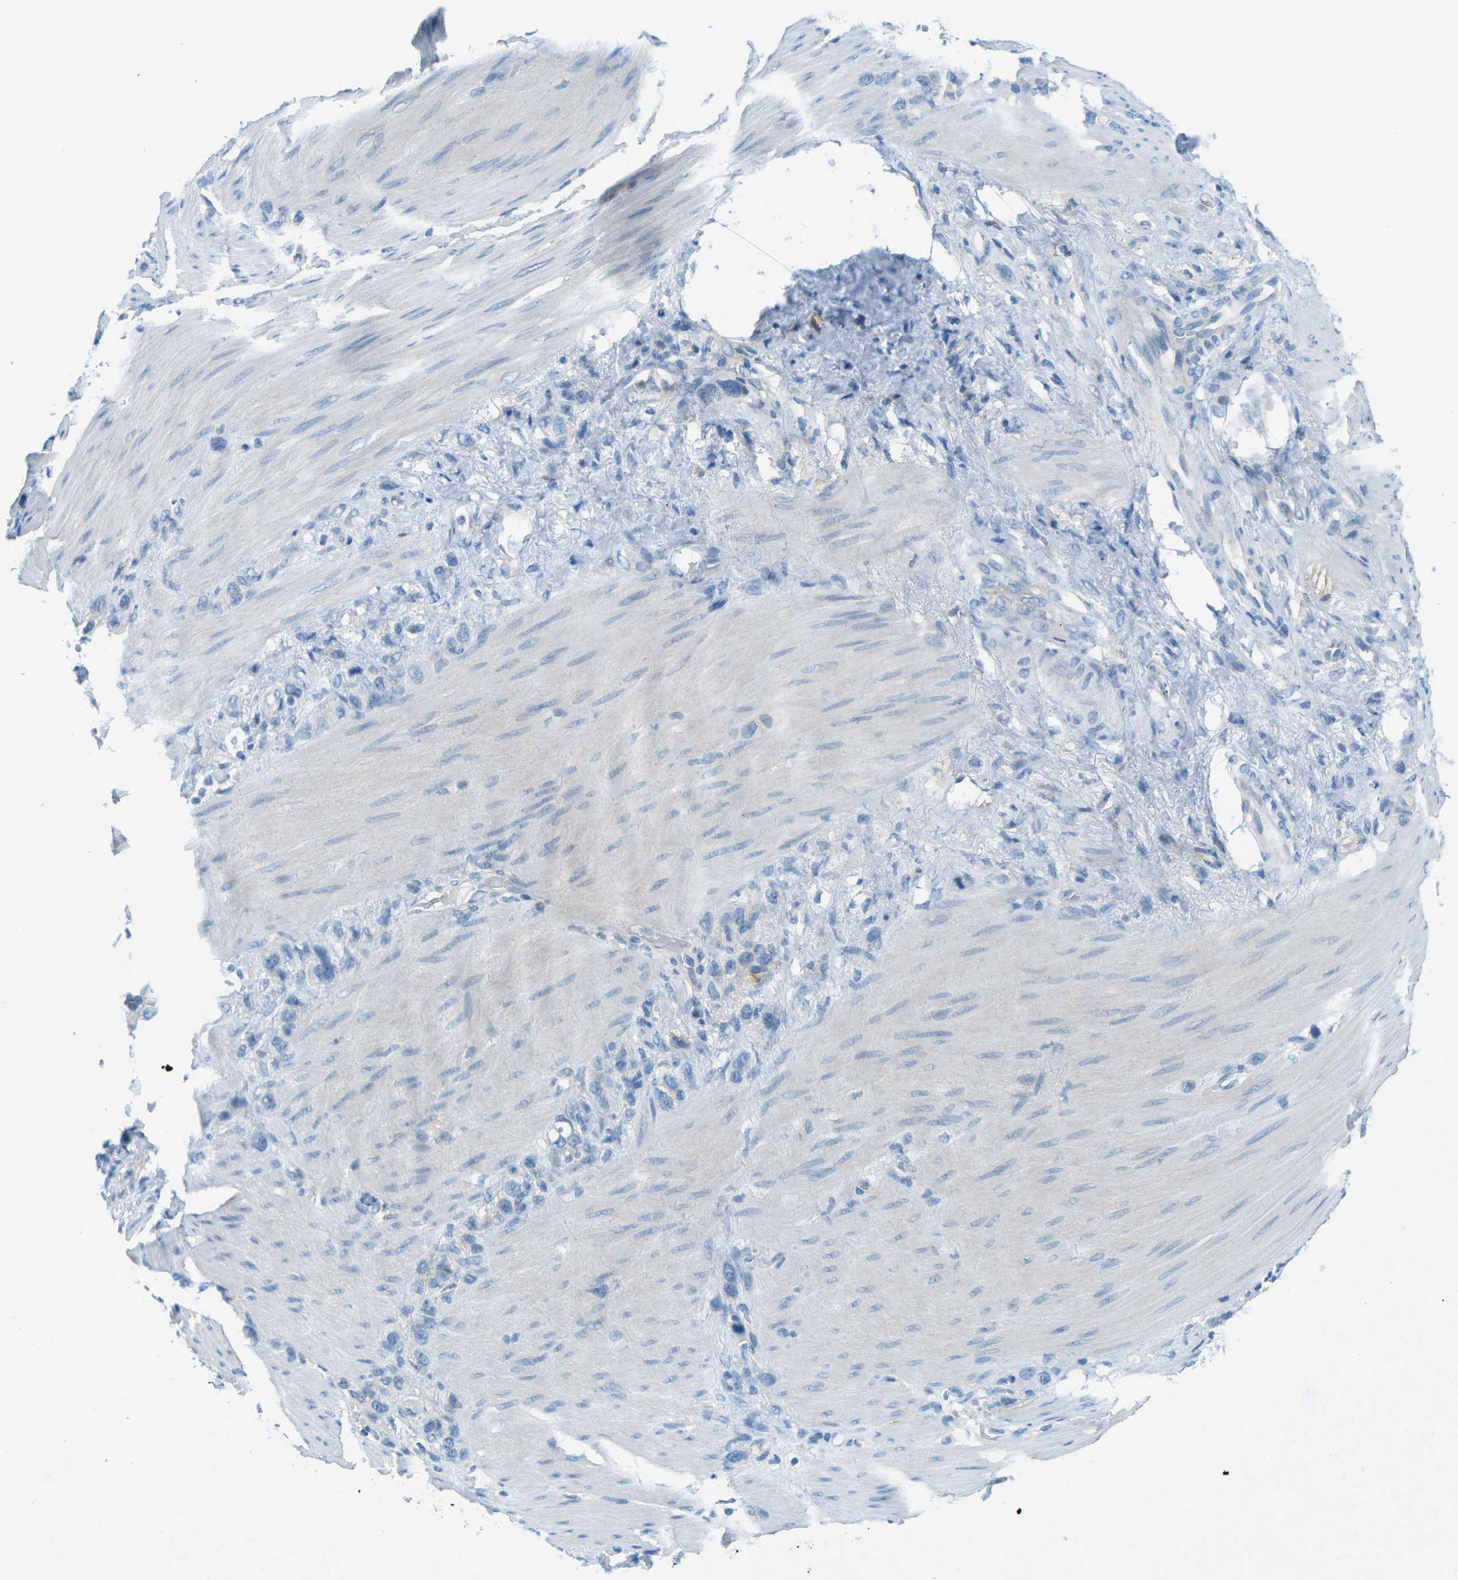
{"staining": {"intensity": "negative", "quantity": "none", "location": "none"}, "tissue": "stomach cancer", "cell_type": "Tumor cells", "image_type": "cancer", "snomed": [{"axis": "morphology", "description": "Adenocarcinoma, NOS"}, {"axis": "morphology", "description": "Adenocarcinoma, High grade"}, {"axis": "topography", "description": "Stomach, upper"}, {"axis": "topography", "description": "Stomach, lower"}], "caption": "This is an immunohistochemistry (IHC) micrograph of stomach adenocarcinoma. There is no staining in tumor cells.", "gene": "CD47", "patient": {"sex": "female", "age": 65}}